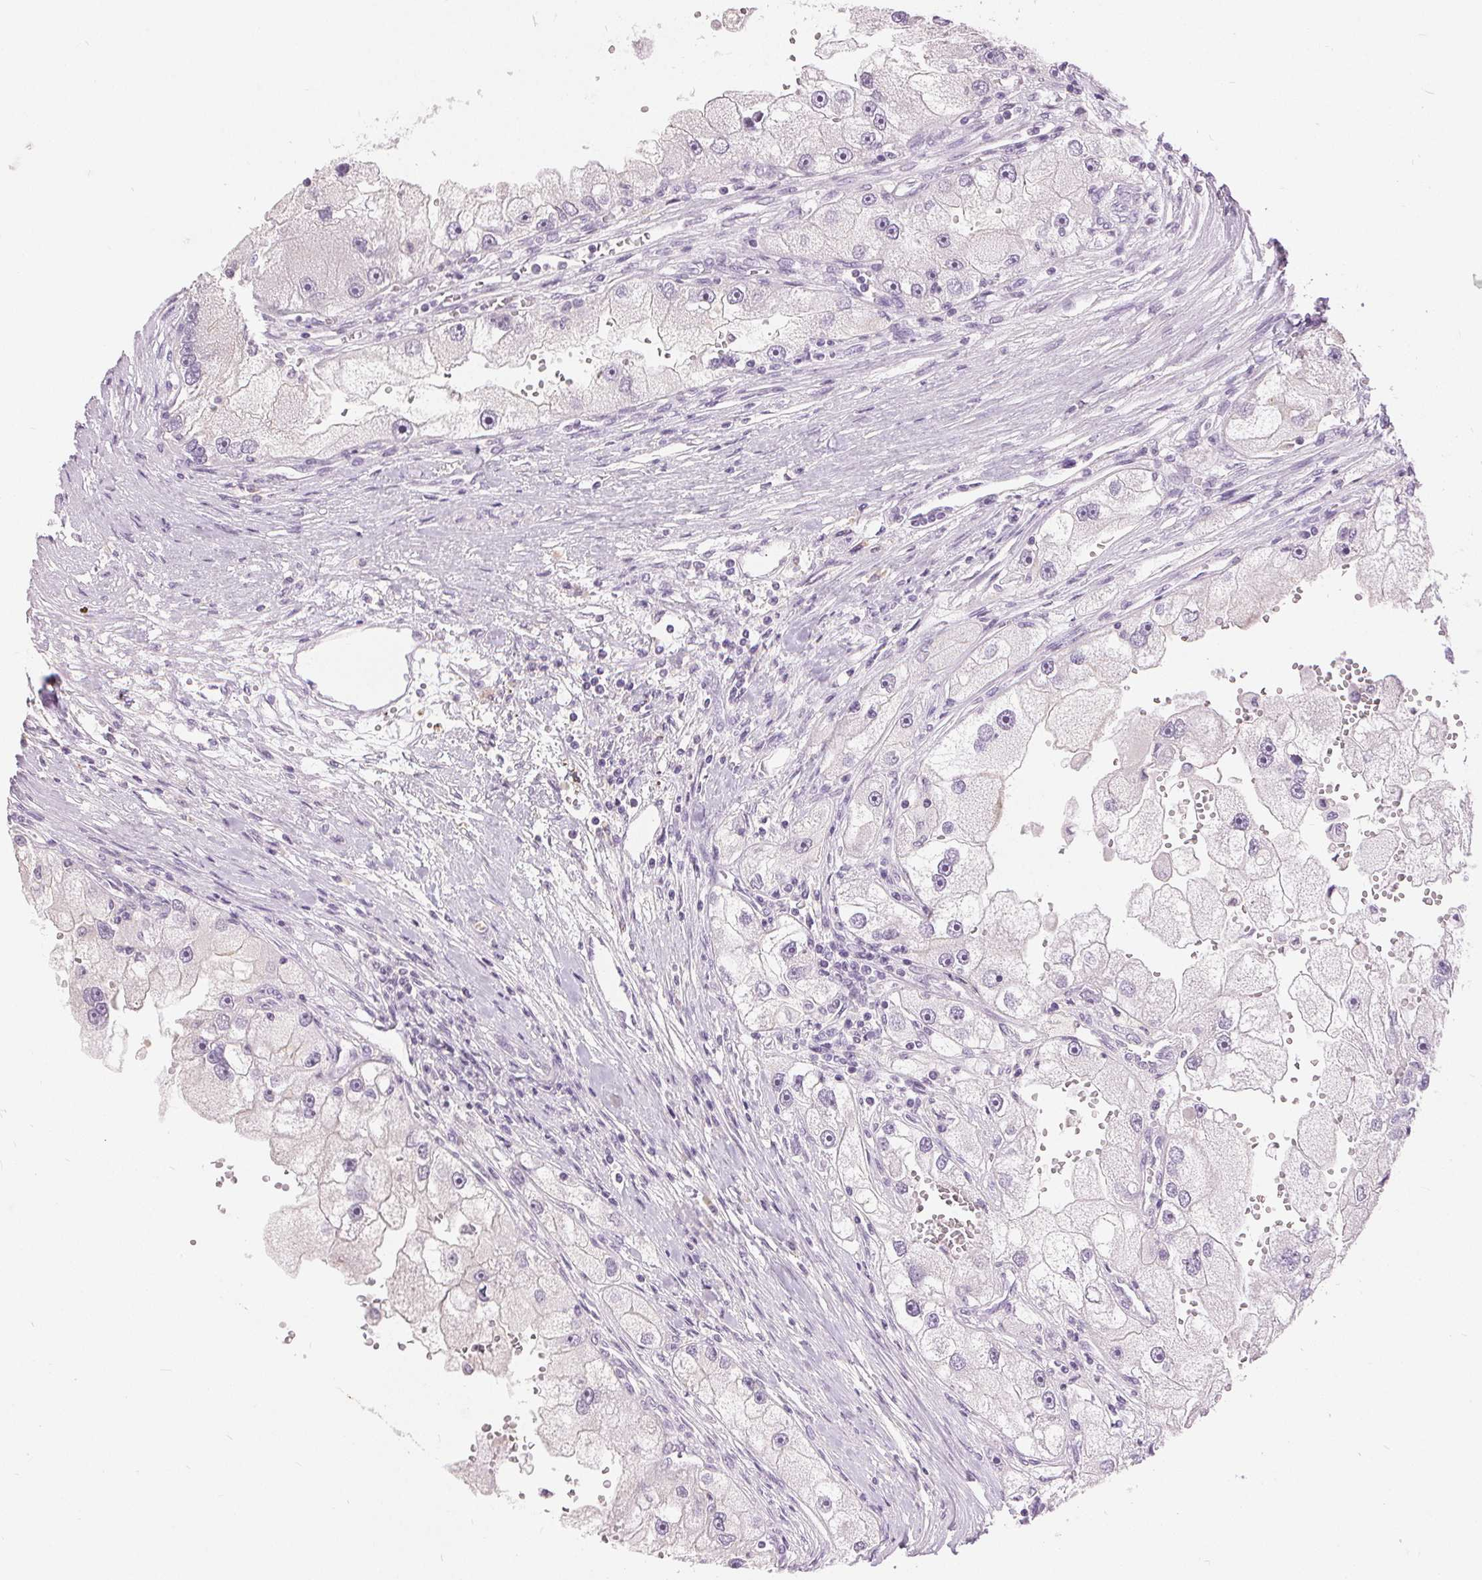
{"staining": {"intensity": "negative", "quantity": "none", "location": "none"}, "tissue": "renal cancer", "cell_type": "Tumor cells", "image_type": "cancer", "snomed": [{"axis": "morphology", "description": "Adenocarcinoma, NOS"}, {"axis": "topography", "description": "Kidney"}], "caption": "Adenocarcinoma (renal) was stained to show a protein in brown. There is no significant expression in tumor cells. (DAB (3,3'-diaminobenzidine) IHC visualized using brightfield microscopy, high magnification).", "gene": "DSG3", "patient": {"sex": "male", "age": 63}}